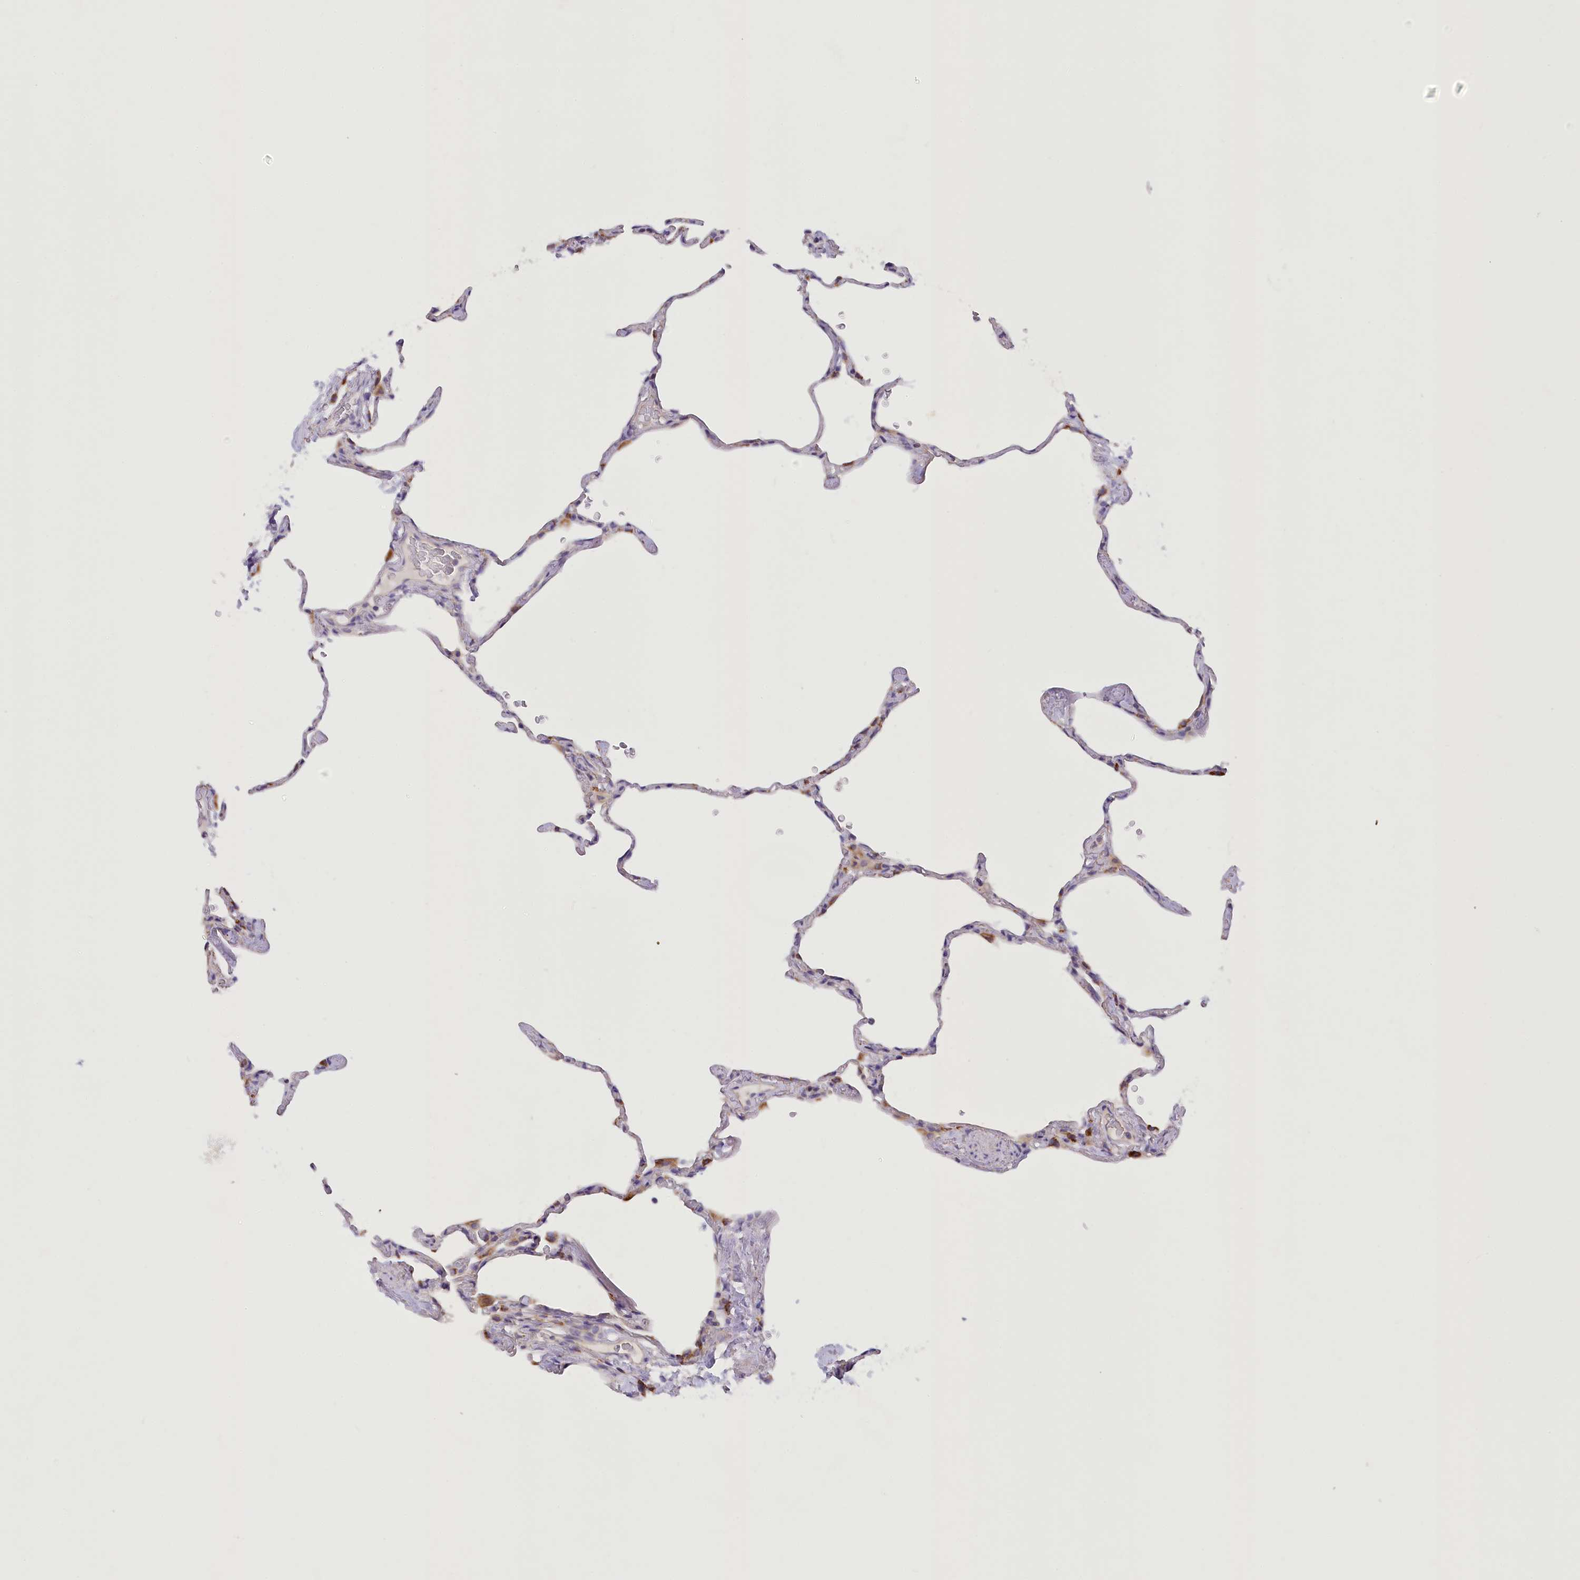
{"staining": {"intensity": "moderate", "quantity": "25%-75%", "location": "cytoplasmic/membranous"}, "tissue": "lung", "cell_type": "Alveolar cells", "image_type": "normal", "snomed": [{"axis": "morphology", "description": "Normal tissue, NOS"}, {"axis": "topography", "description": "Lung"}], "caption": "A brown stain shows moderate cytoplasmic/membranous staining of a protein in alveolar cells of normal human lung. Nuclei are stained in blue.", "gene": "DCUN1D1", "patient": {"sex": "male", "age": 65}}